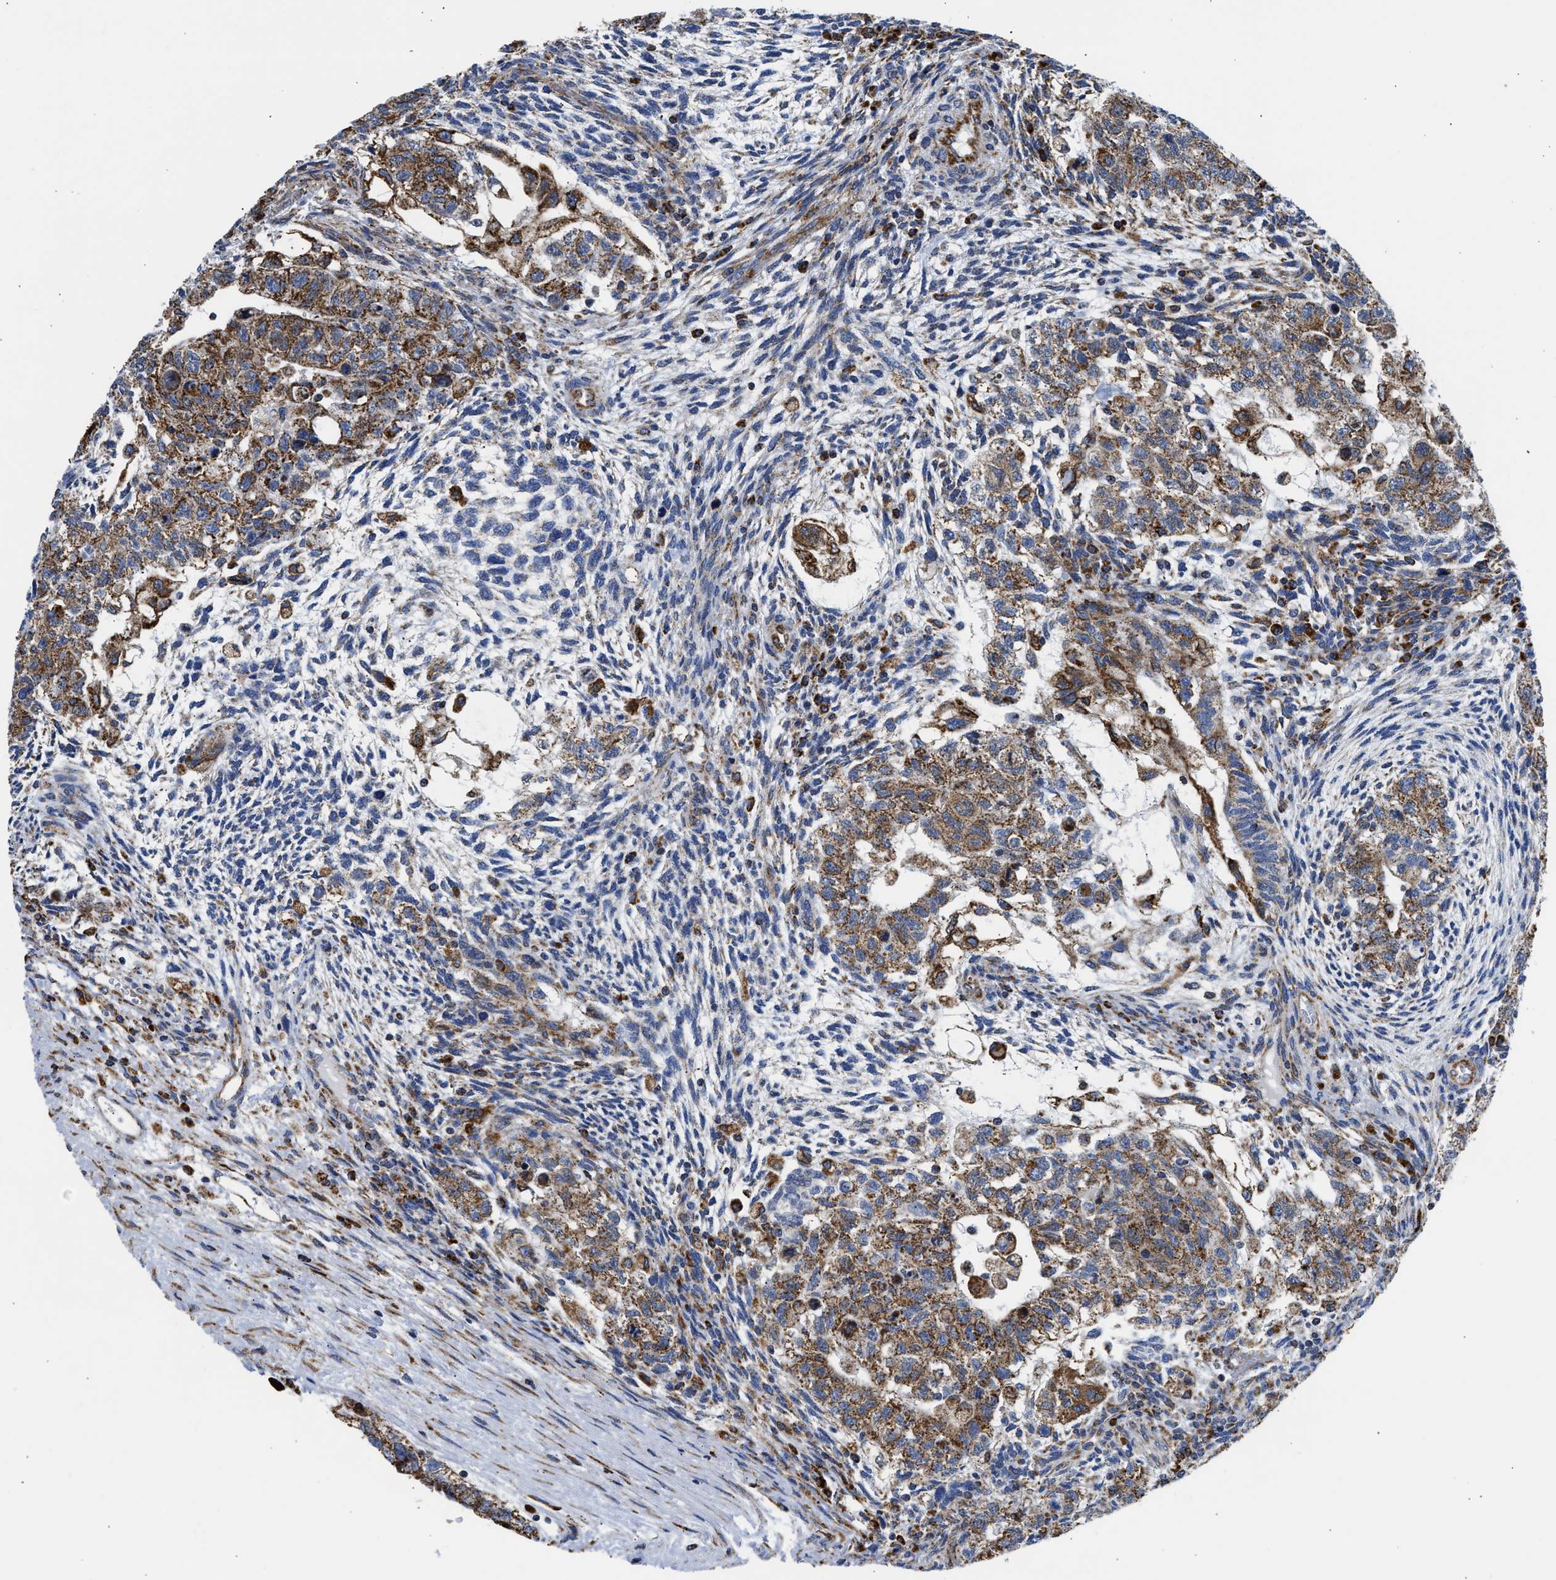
{"staining": {"intensity": "moderate", "quantity": ">75%", "location": "cytoplasmic/membranous"}, "tissue": "testis cancer", "cell_type": "Tumor cells", "image_type": "cancer", "snomed": [{"axis": "morphology", "description": "Normal tissue, NOS"}, {"axis": "morphology", "description": "Carcinoma, Embryonal, NOS"}, {"axis": "topography", "description": "Testis"}], "caption": "Testis cancer was stained to show a protein in brown. There is medium levels of moderate cytoplasmic/membranous expression in approximately >75% of tumor cells.", "gene": "CYCS", "patient": {"sex": "male", "age": 36}}